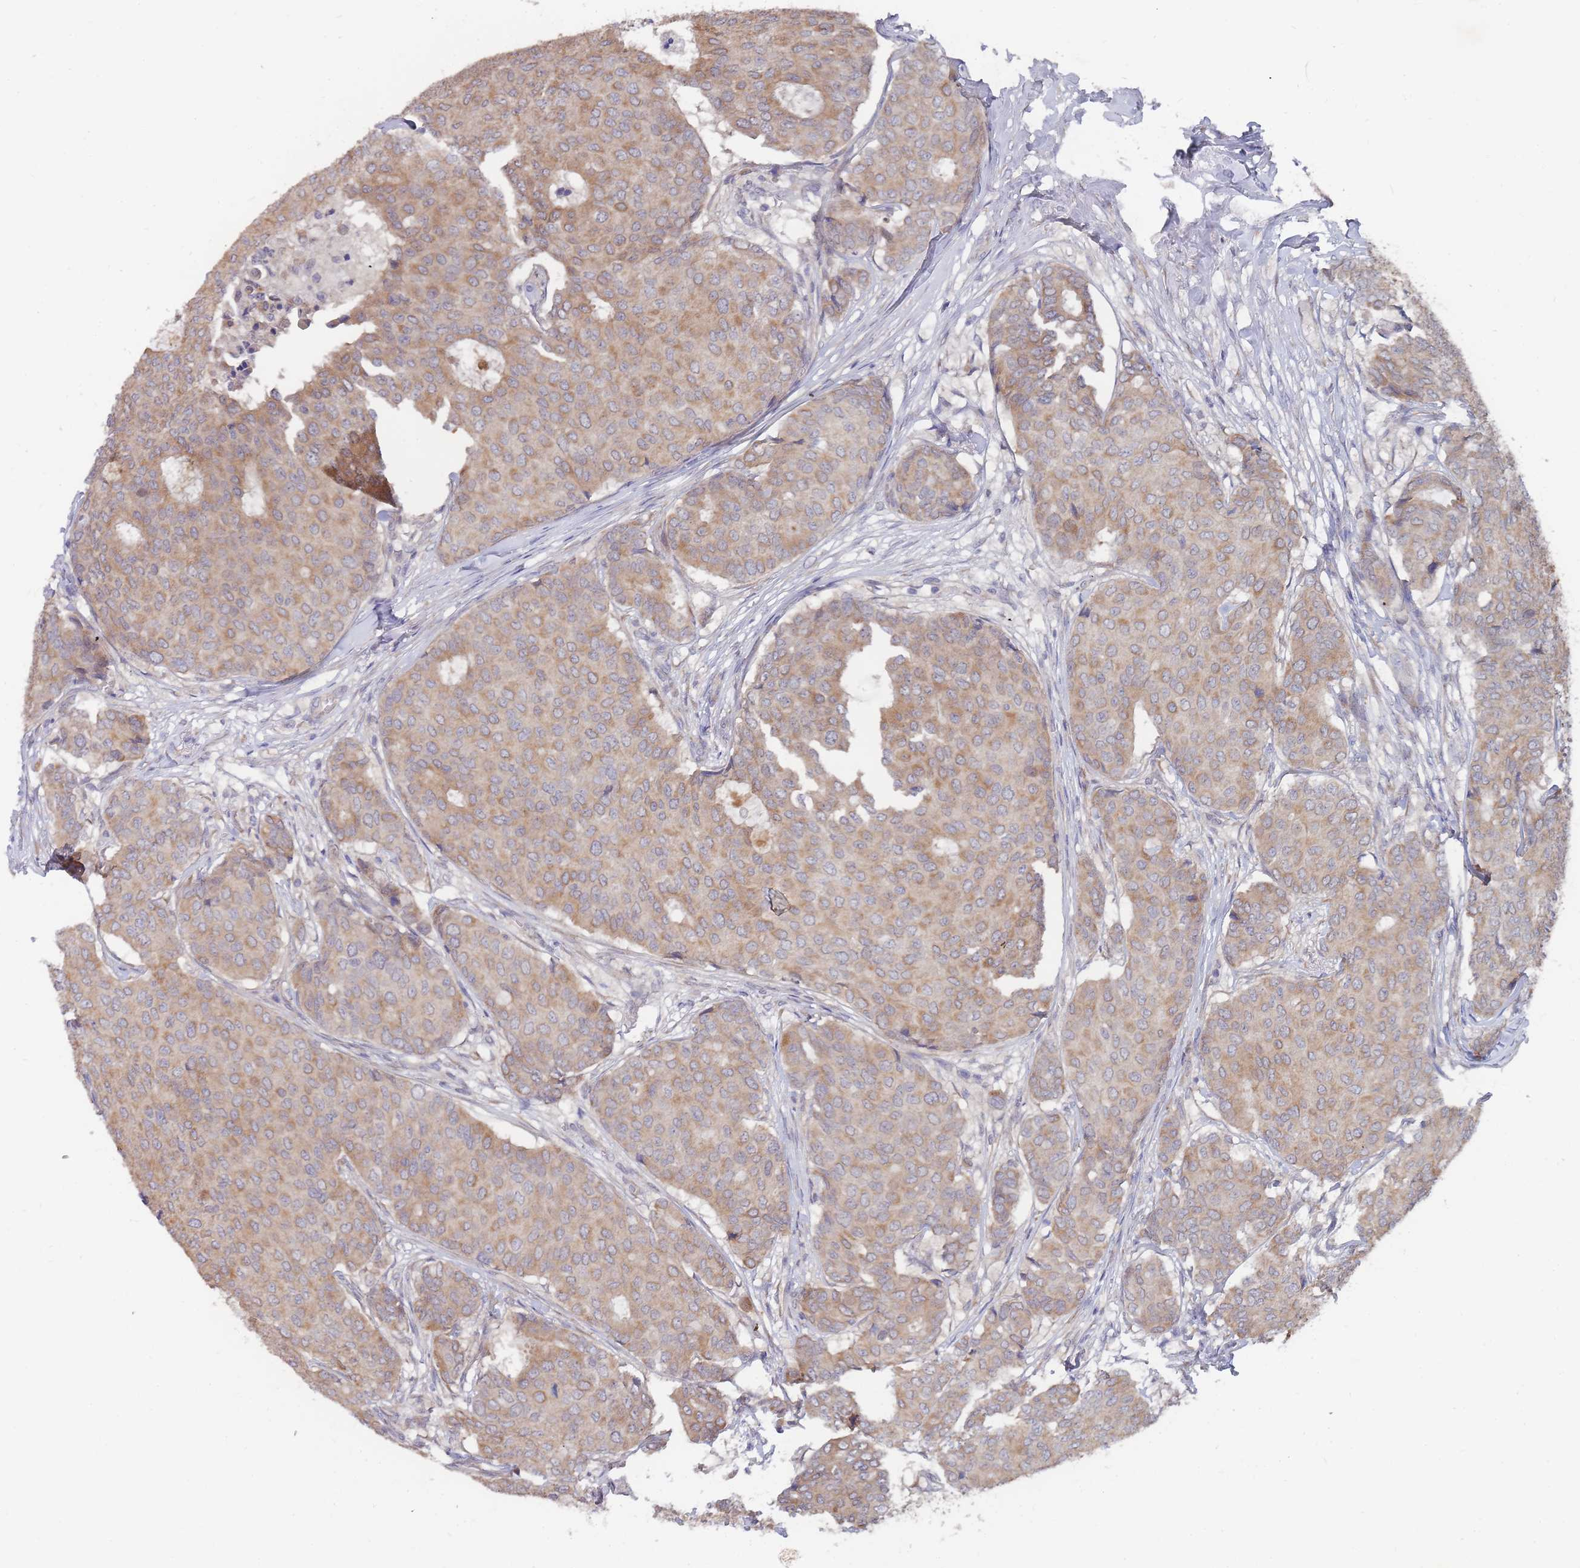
{"staining": {"intensity": "moderate", "quantity": ">75%", "location": "cytoplasmic/membranous"}, "tissue": "breast cancer", "cell_type": "Tumor cells", "image_type": "cancer", "snomed": [{"axis": "morphology", "description": "Duct carcinoma"}, {"axis": "topography", "description": "Breast"}], "caption": "An immunohistochemistry (IHC) photomicrograph of neoplastic tissue is shown. Protein staining in brown labels moderate cytoplasmic/membranous positivity in breast cancer within tumor cells.", "gene": "SLC35F5", "patient": {"sex": "female", "age": 75}}